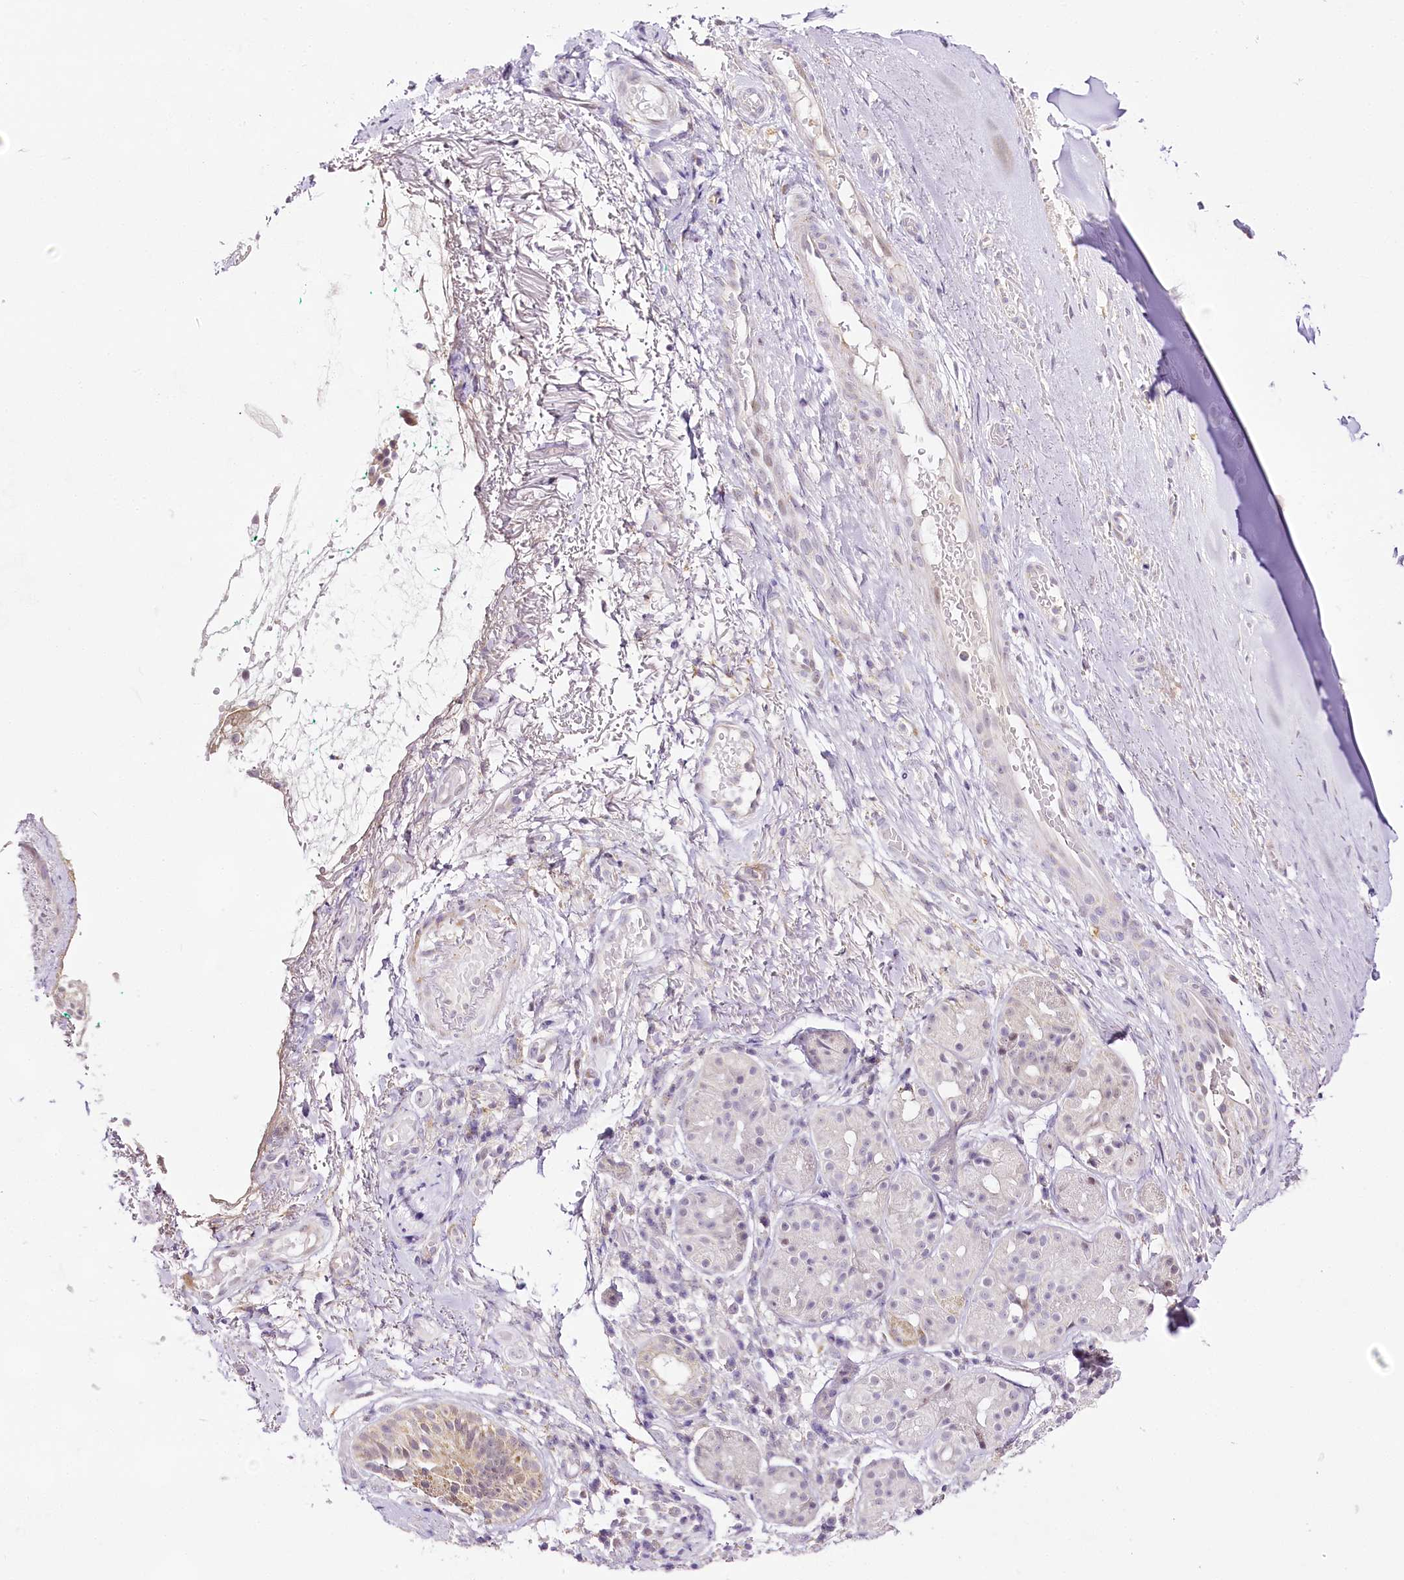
{"staining": {"intensity": "negative", "quantity": "none", "location": "none"}, "tissue": "adipose tissue", "cell_type": "Adipocytes", "image_type": "normal", "snomed": [{"axis": "morphology", "description": "Normal tissue, NOS"}, {"axis": "morphology", "description": "Basal cell carcinoma"}, {"axis": "topography", "description": "Cartilage tissue"}, {"axis": "topography", "description": "Nasopharynx"}, {"axis": "topography", "description": "Oral tissue"}], "caption": "DAB (3,3'-diaminobenzidine) immunohistochemical staining of benign human adipose tissue reveals no significant expression in adipocytes. Brightfield microscopy of immunohistochemistry (IHC) stained with DAB (brown) and hematoxylin (blue), captured at high magnification.", "gene": "CCDC30", "patient": {"sex": "female", "age": 77}}